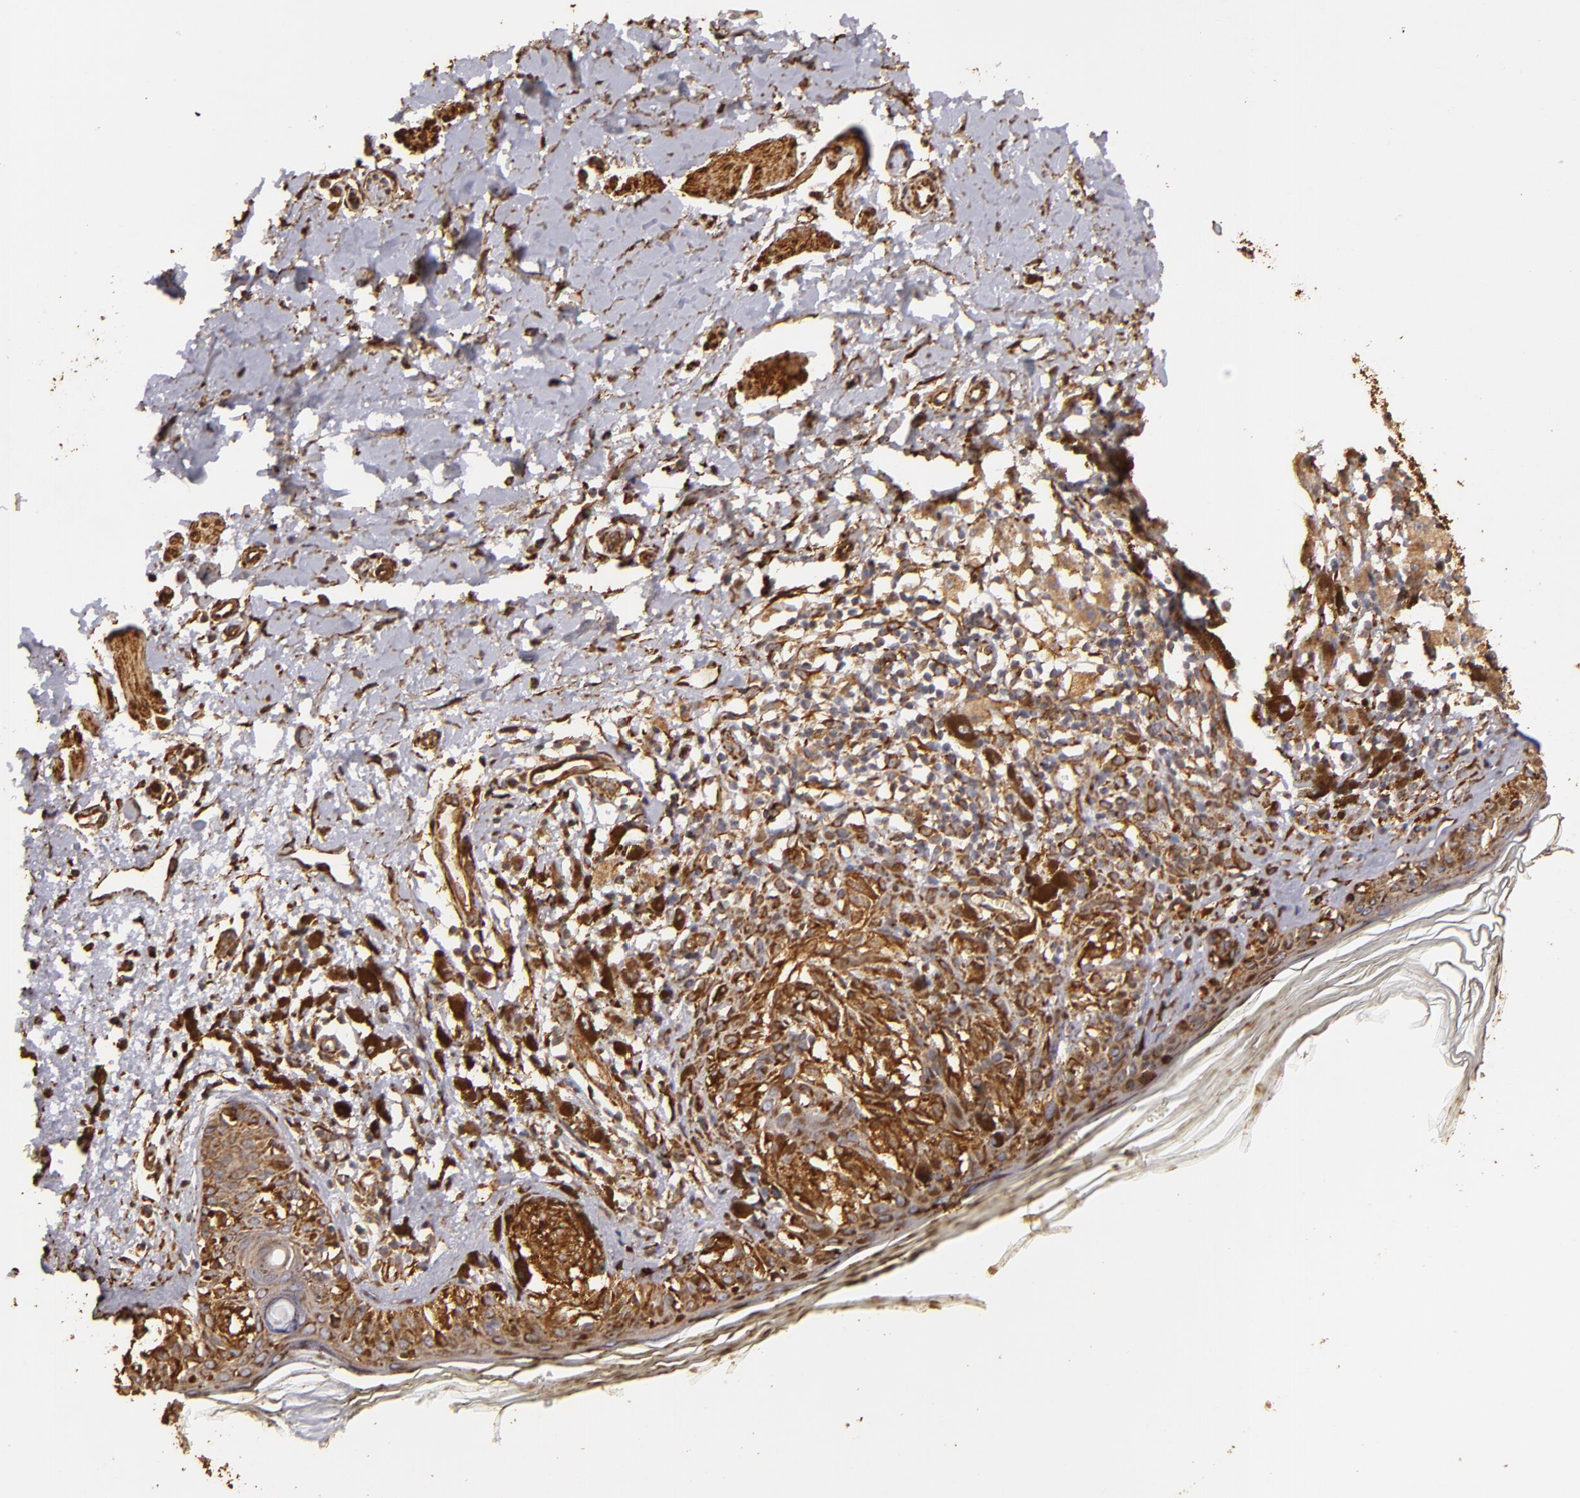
{"staining": {"intensity": "strong", "quantity": ">75%", "location": "cytoplasmic/membranous"}, "tissue": "melanoma", "cell_type": "Tumor cells", "image_type": "cancer", "snomed": [{"axis": "morphology", "description": "Malignant melanoma, NOS"}, {"axis": "topography", "description": "Skin"}], "caption": "This is an image of immunohistochemistry staining of melanoma, which shows strong expression in the cytoplasmic/membranous of tumor cells.", "gene": "CYB5R3", "patient": {"sex": "male", "age": 88}}